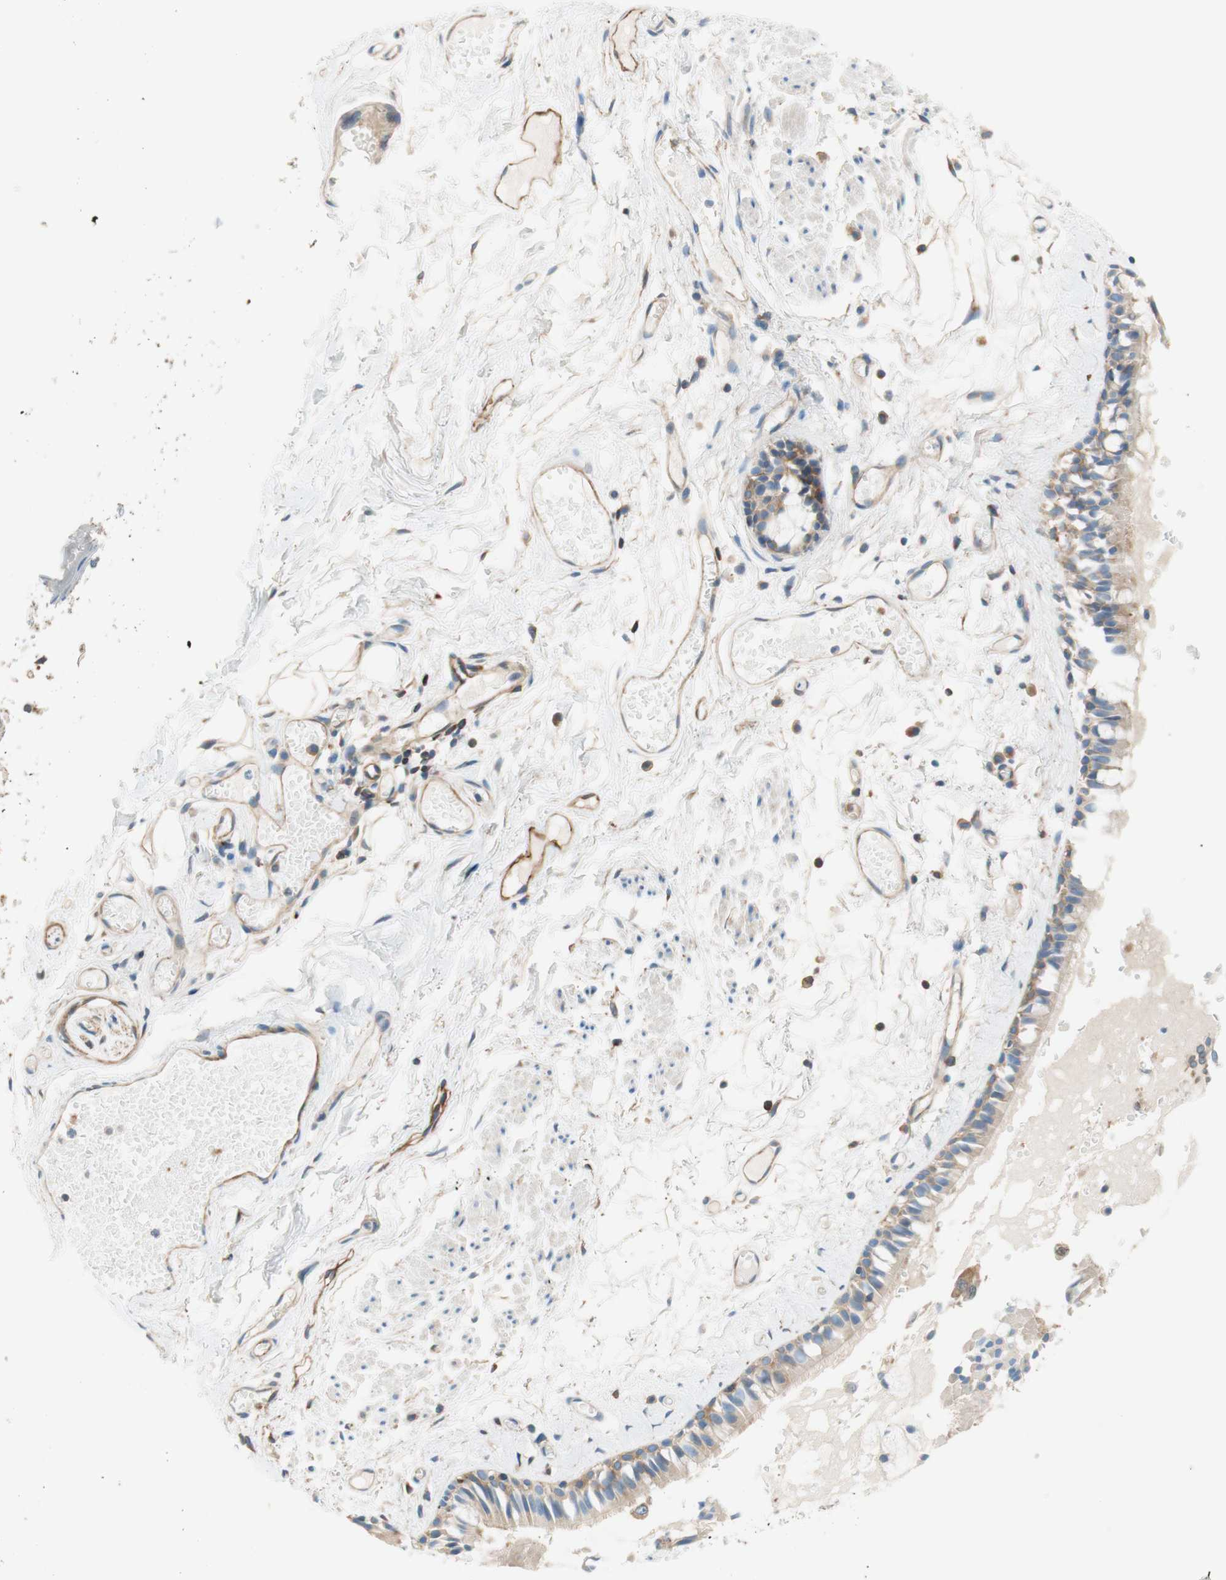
{"staining": {"intensity": "moderate", "quantity": ">75%", "location": "cytoplasmic/membranous"}, "tissue": "bronchus", "cell_type": "Respiratory epithelial cells", "image_type": "normal", "snomed": [{"axis": "morphology", "description": "Normal tissue, NOS"}, {"axis": "morphology", "description": "Inflammation, NOS"}, {"axis": "topography", "description": "Cartilage tissue"}, {"axis": "topography", "description": "Lung"}], "caption": "High-power microscopy captured an immunohistochemistry (IHC) histopathology image of unremarkable bronchus, revealing moderate cytoplasmic/membranous staining in about >75% of respiratory epithelial cells. (Stains: DAB in brown, nuclei in blue, Microscopy: brightfield microscopy at high magnification).", "gene": "VPS26A", "patient": {"sex": "male", "age": 71}}